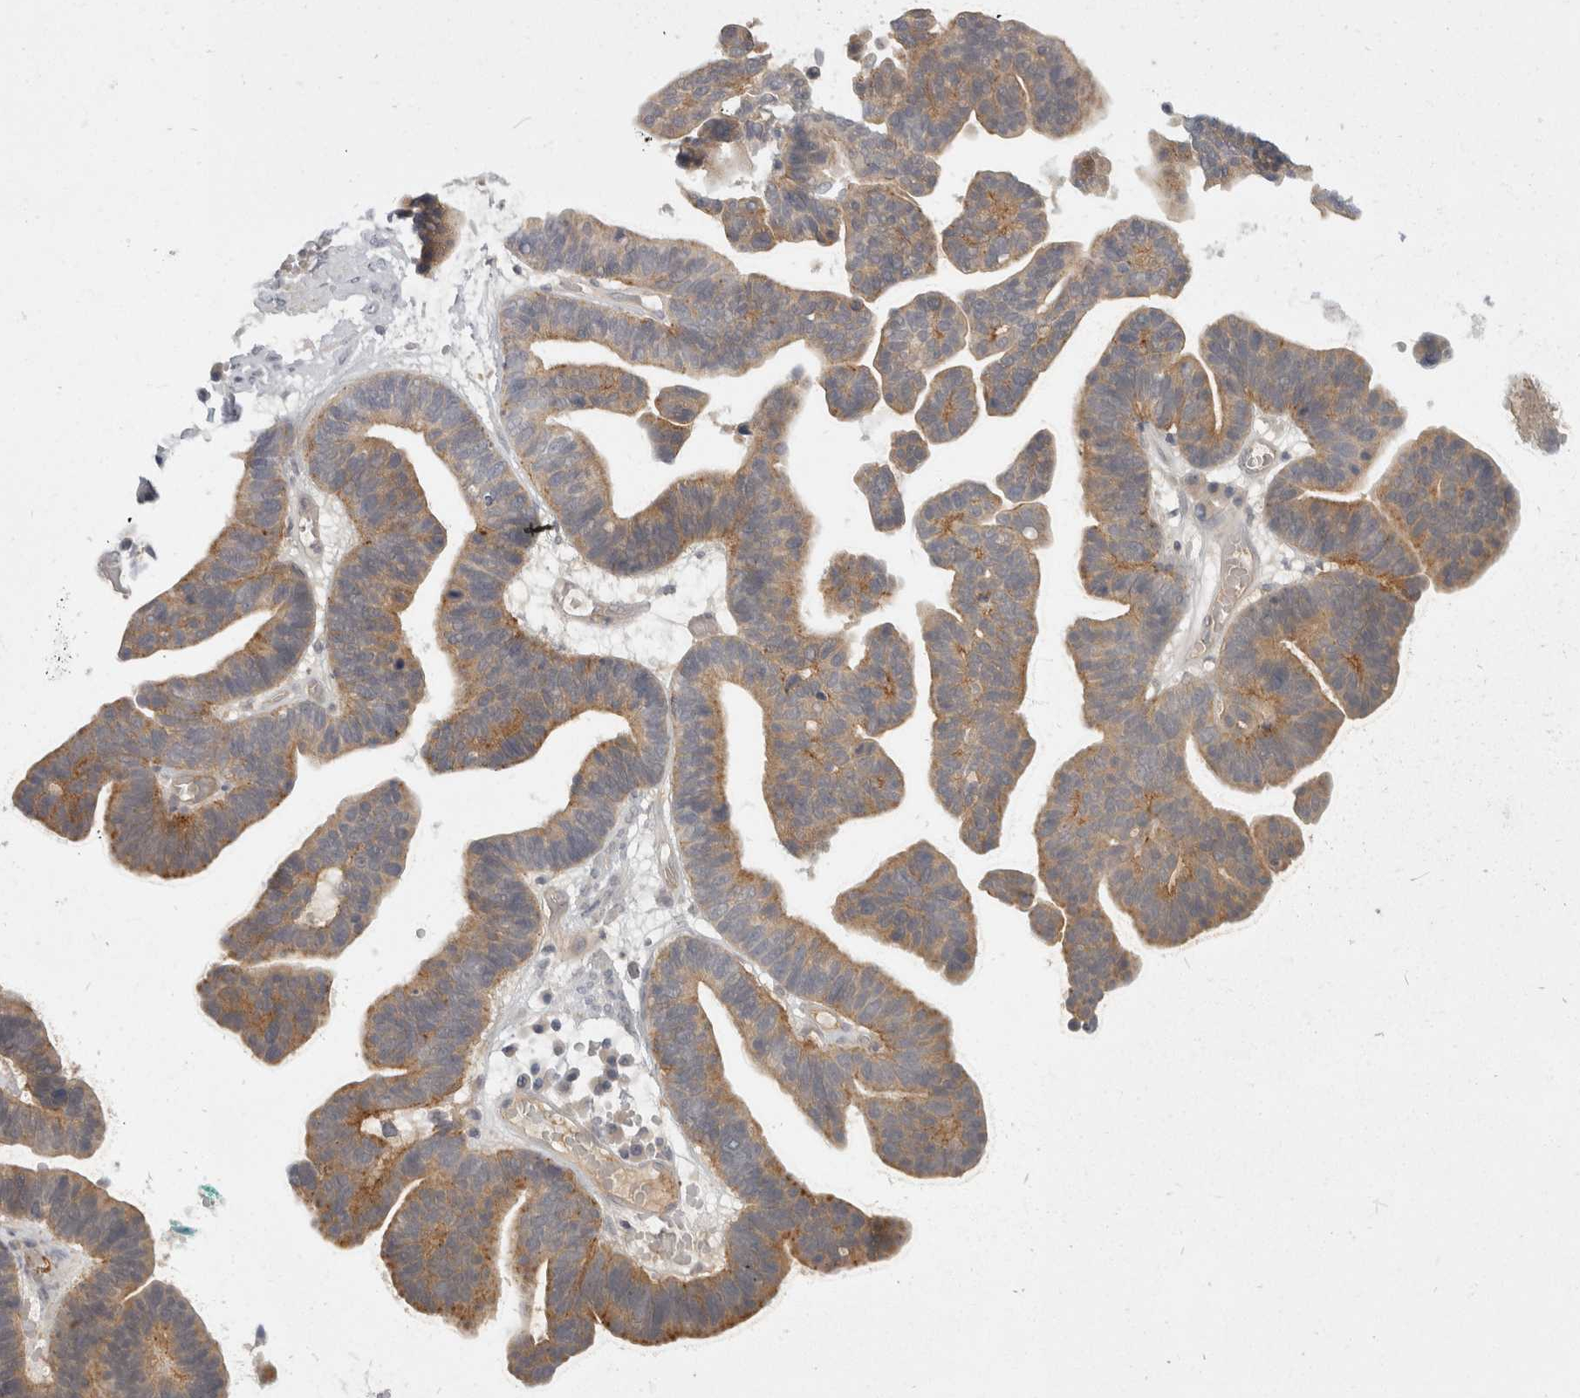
{"staining": {"intensity": "moderate", "quantity": ">75%", "location": "cytoplasmic/membranous"}, "tissue": "ovarian cancer", "cell_type": "Tumor cells", "image_type": "cancer", "snomed": [{"axis": "morphology", "description": "Cystadenocarcinoma, serous, NOS"}, {"axis": "topography", "description": "Ovary"}], "caption": "Ovarian cancer (serous cystadenocarcinoma) tissue exhibits moderate cytoplasmic/membranous positivity in approximately >75% of tumor cells", "gene": "TOM1L2", "patient": {"sex": "female", "age": 56}}